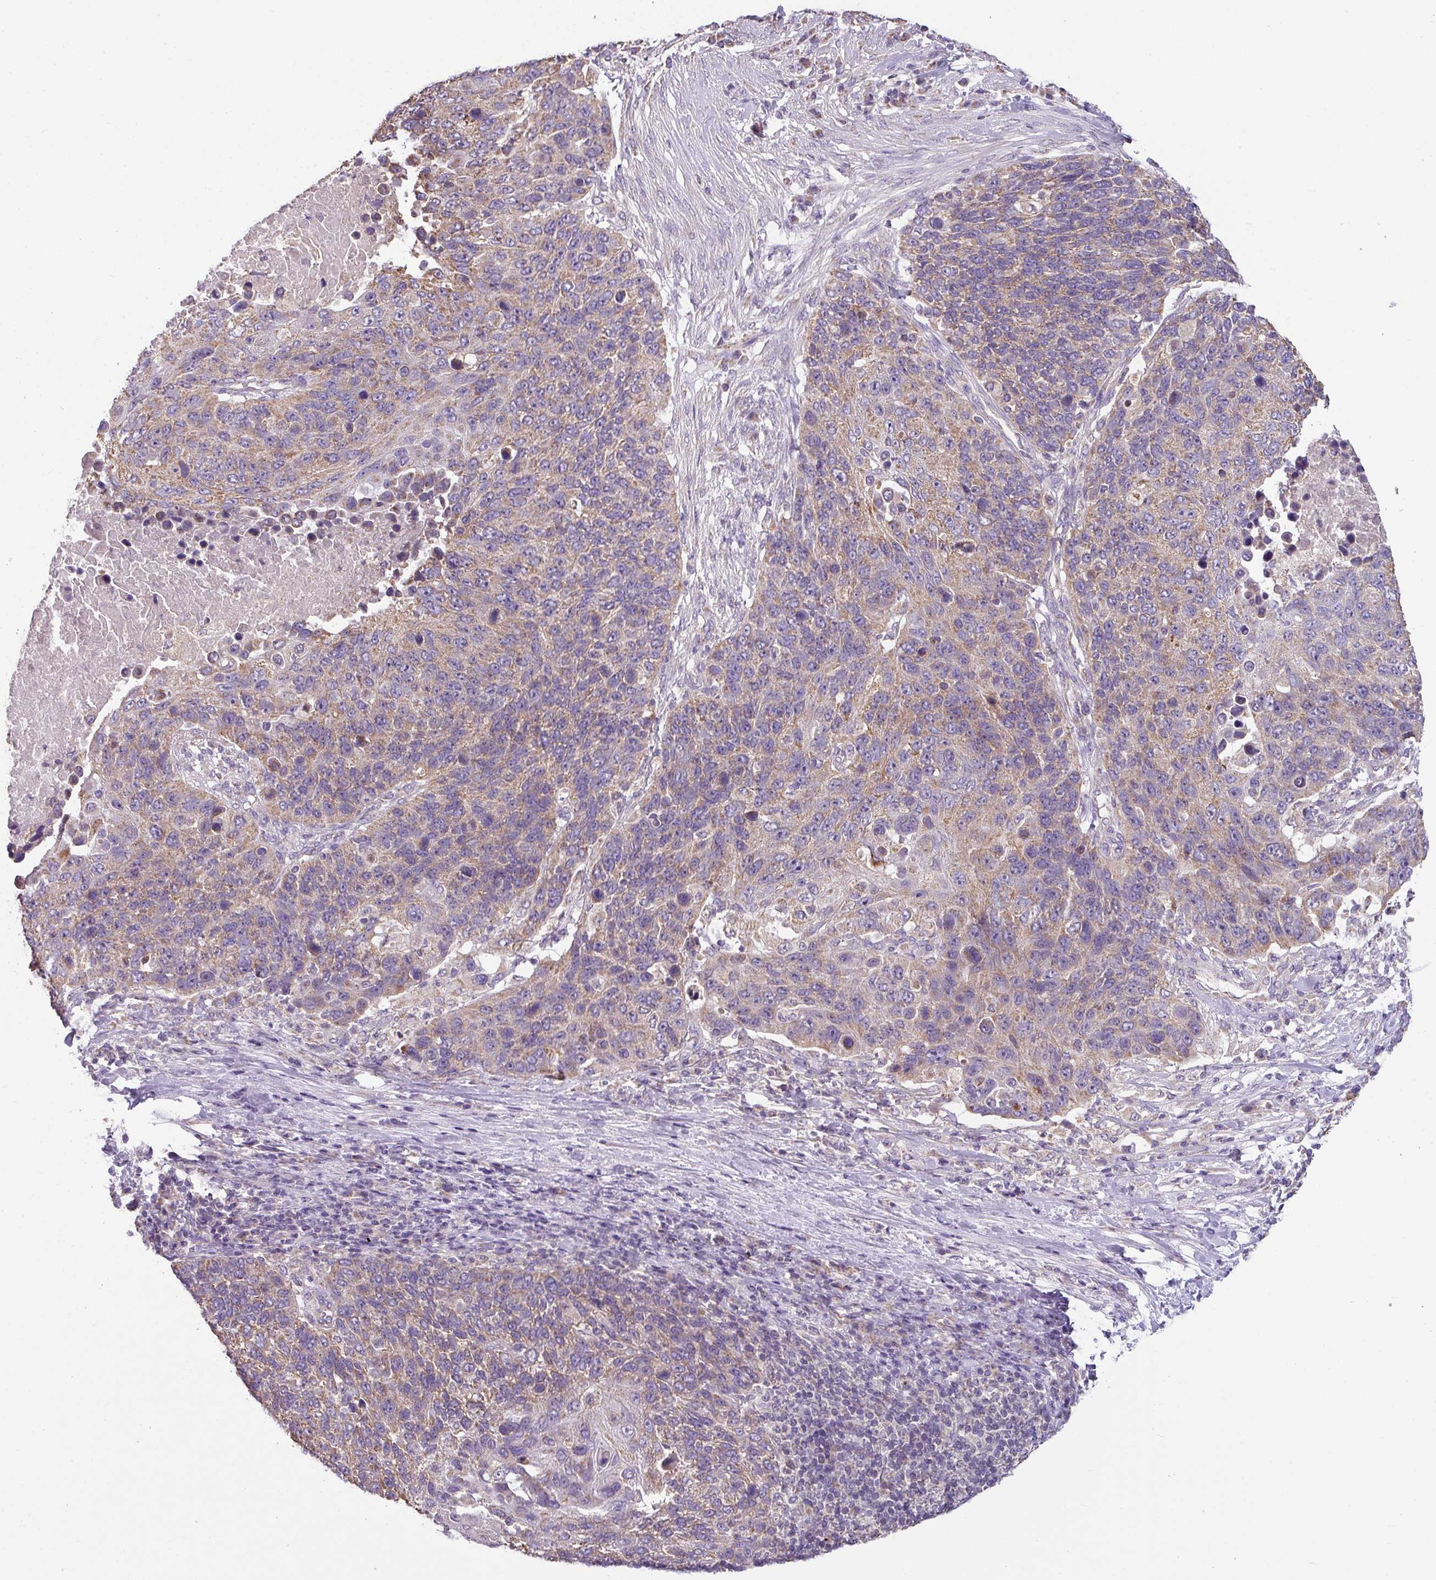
{"staining": {"intensity": "weak", "quantity": ">75%", "location": "cytoplasmic/membranous"}, "tissue": "lung cancer", "cell_type": "Tumor cells", "image_type": "cancer", "snomed": [{"axis": "morphology", "description": "Normal tissue, NOS"}, {"axis": "morphology", "description": "Squamous cell carcinoma, NOS"}, {"axis": "topography", "description": "Lymph node"}, {"axis": "topography", "description": "Lung"}], "caption": "Protein analysis of lung squamous cell carcinoma tissue reveals weak cytoplasmic/membranous staining in about >75% of tumor cells.", "gene": "PALS2", "patient": {"sex": "male", "age": 66}}